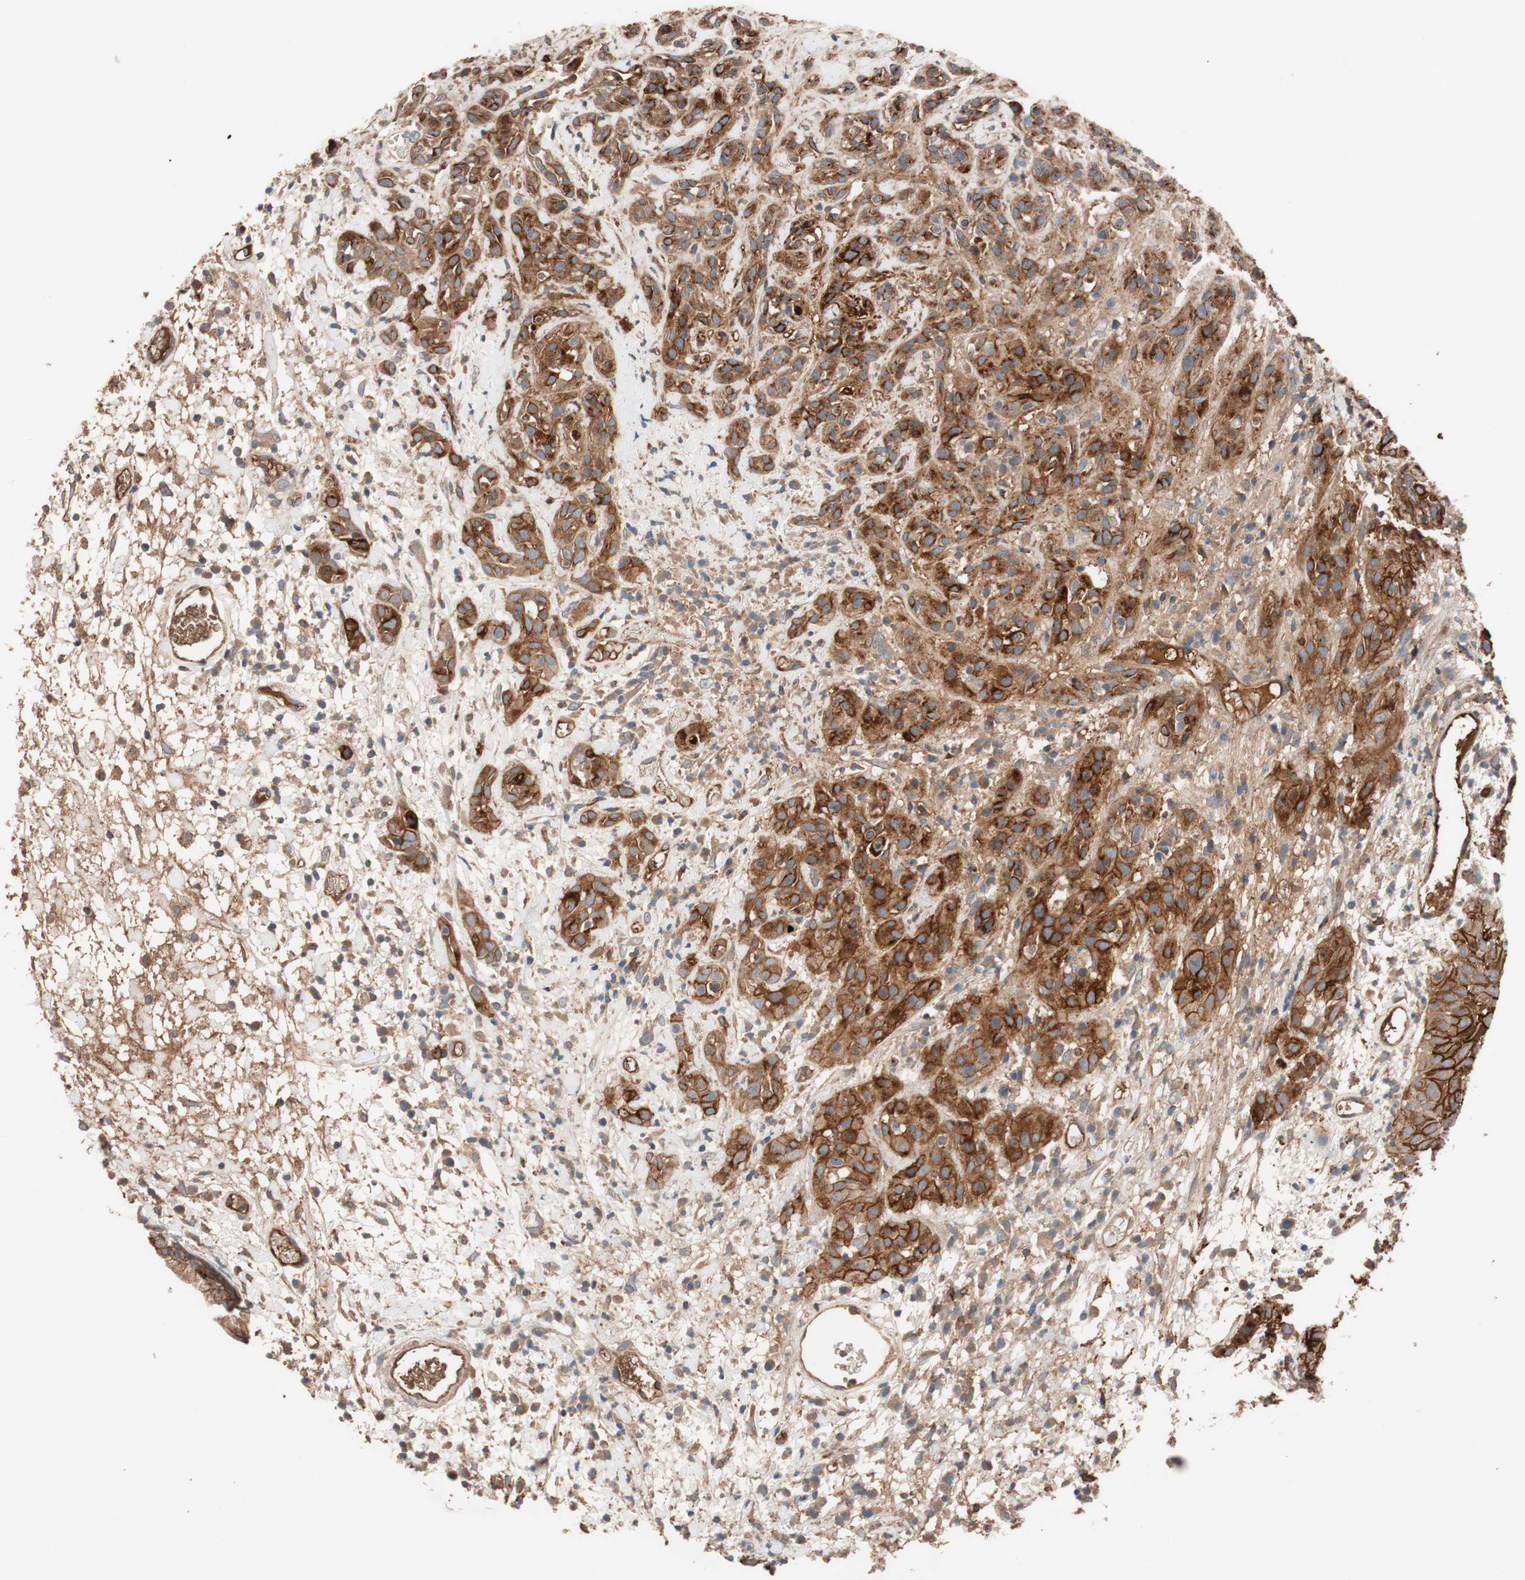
{"staining": {"intensity": "strong", "quantity": ">75%", "location": "cytoplasmic/membranous"}, "tissue": "head and neck cancer", "cell_type": "Tumor cells", "image_type": "cancer", "snomed": [{"axis": "morphology", "description": "Squamous cell carcinoma, NOS"}, {"axis": "topography", "description": "Head-Neck"}], "caption": "Protein staining exhibits strong cytoplasmic/membranous positivity in about >75% of tumor cells in head and neck cancer.", "gene": "SDC4", "patient": {"sex": "male", "age": 62}}